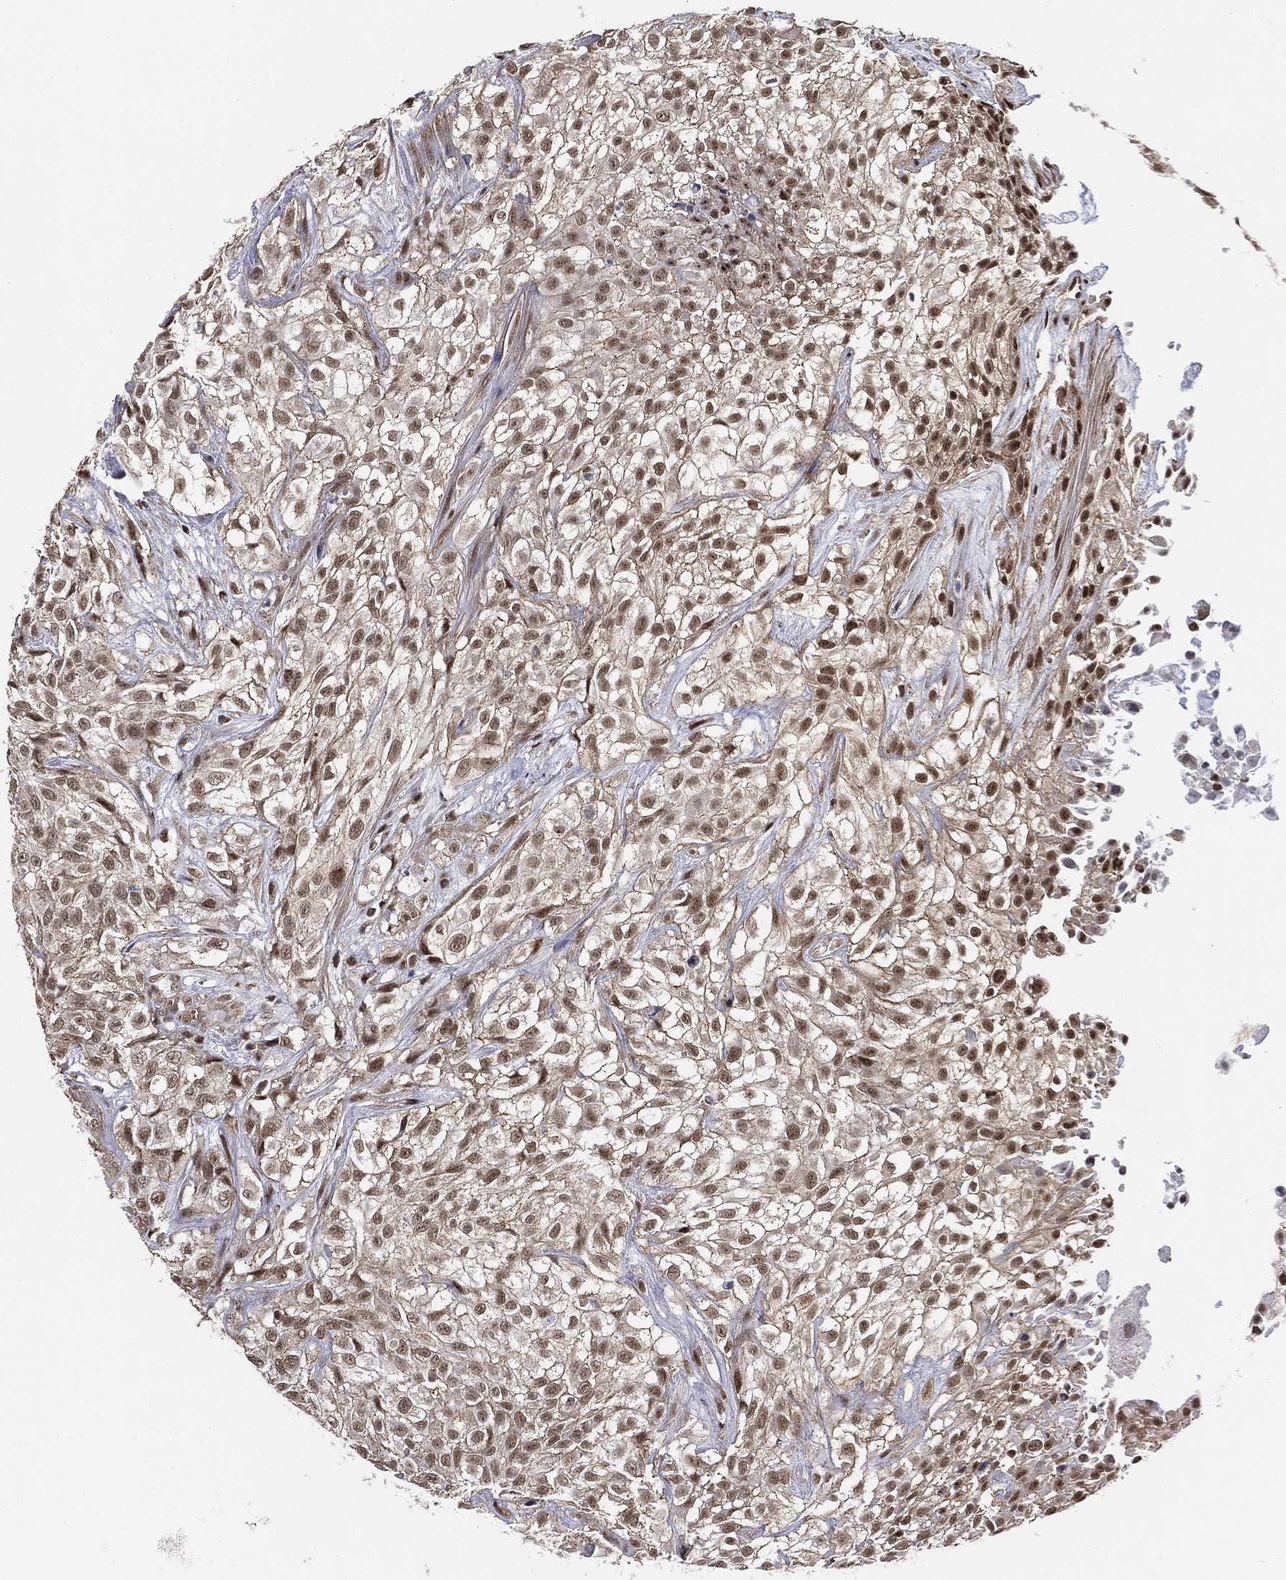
{"staining": {"intensity": "strong", "quantity": "25%-75%", "location": "nuclear"}, "tissue": "urothelial cancer", "cell_type": "Tumor cells", "image_type": "cancer", "snomed": [{"axis": "morphology", "description": "Urothelial carcinoma, High grade"}, {"axis": "topography", "description": "Urinary bladder"}], "caption": "This photomicrograph reveals immunohistochemistry (IHC) staining of high-grade urothelial carcinoma, with high strong nuclear expression in approximately 25%-75% of tumor cells.", "gene": "RSRC2", "patient": {"sex": "male", "age": 56}}